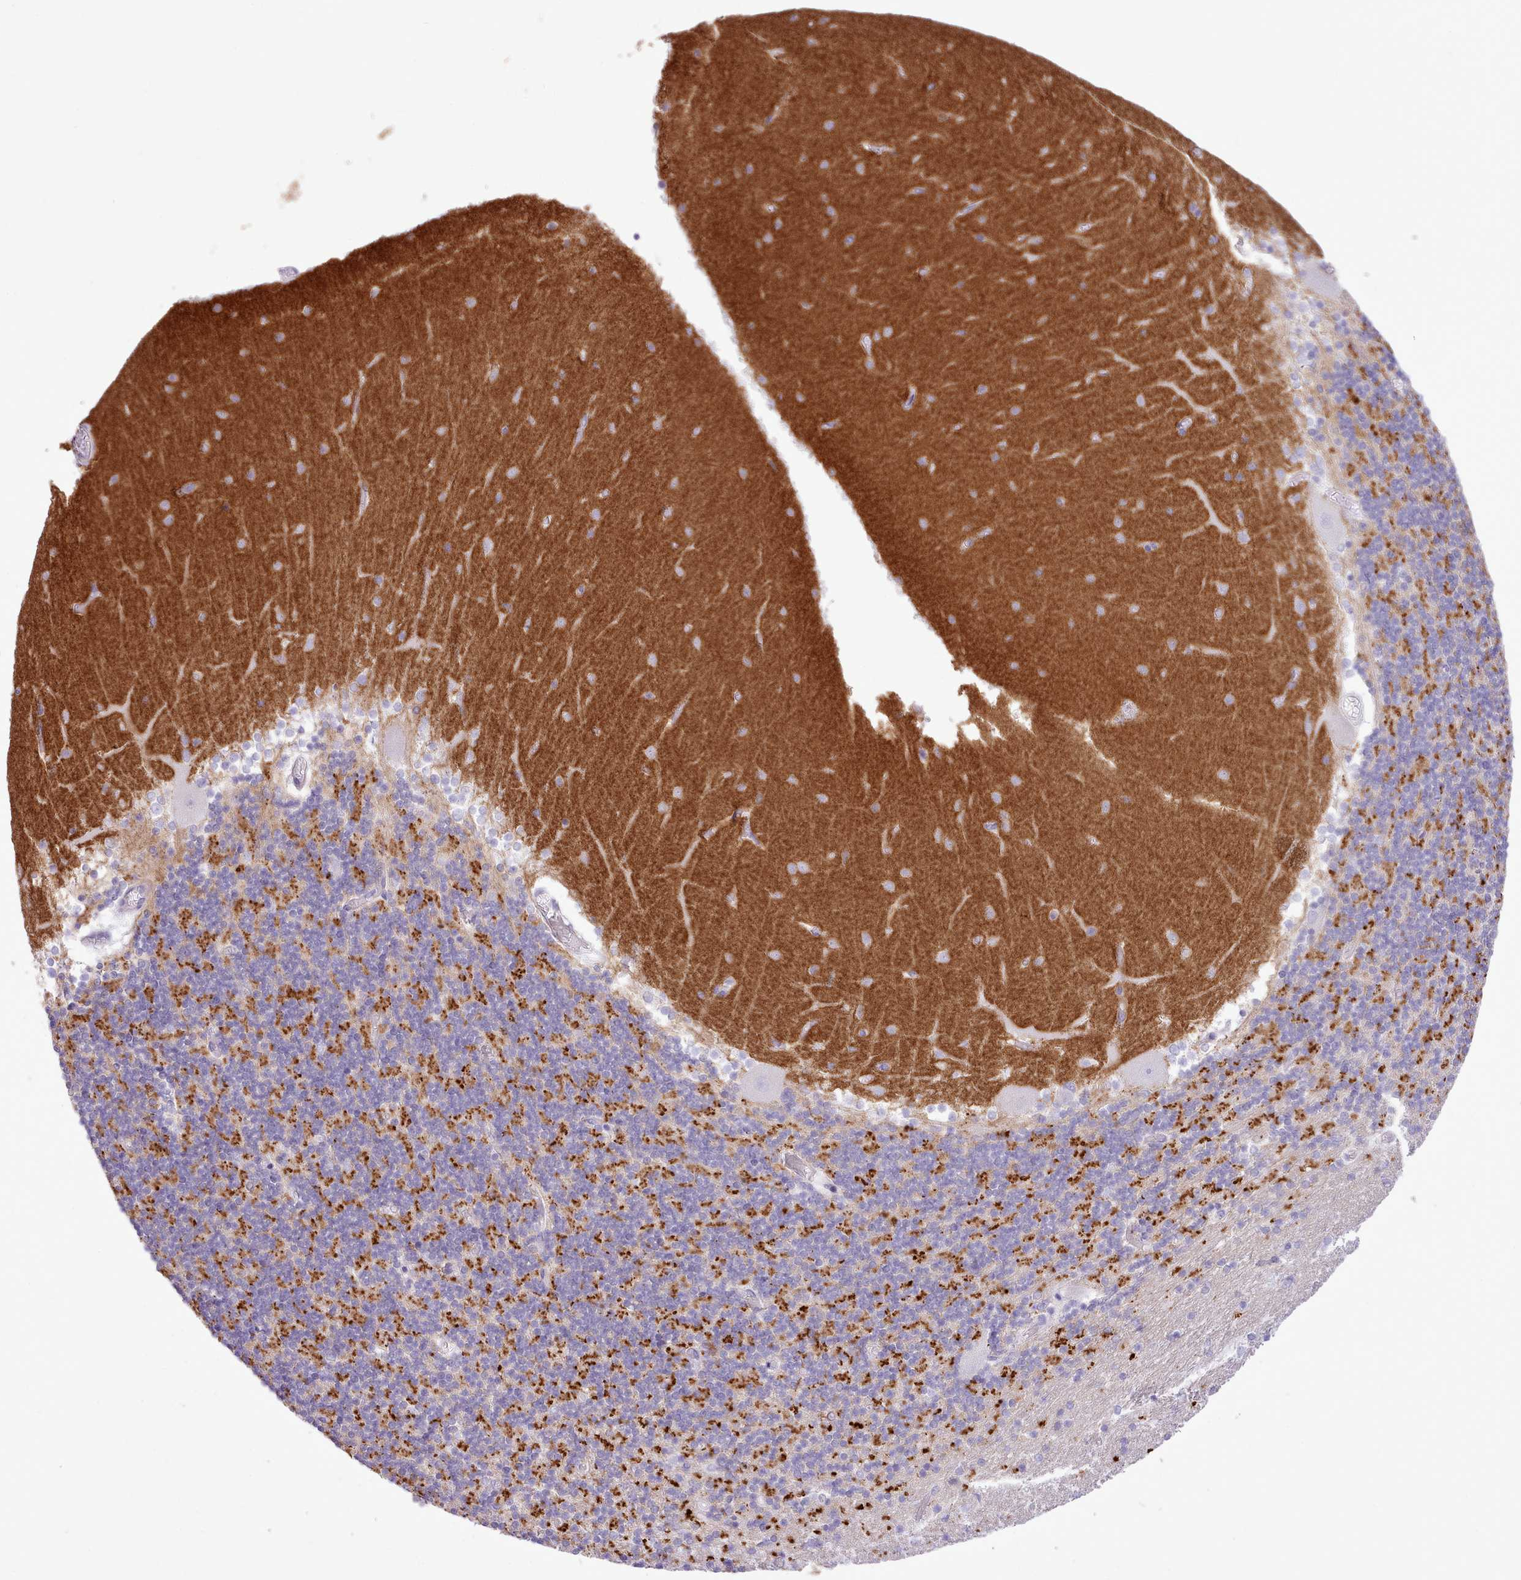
{"staining": {"intensity": "negative", "quantity": "none", "location": "none"}, "tissue": "cerebellum", "cell_type": "Cells in granular layer", "image_type": "normal", "snomed": [{"axis": "morphology", "description": "Normal tissue, NOS"}, {"axis": "topography", "description": "Cerebellum"}], "caption": "Cerebellum was stained to show a protein in brown. There is no significant positivity in cells in granular layer. (DAB IHC visualized using brightfield microscopy, high magnification).", "gene": "MDFI", "patient": {"sex": "female", "age": 28}}